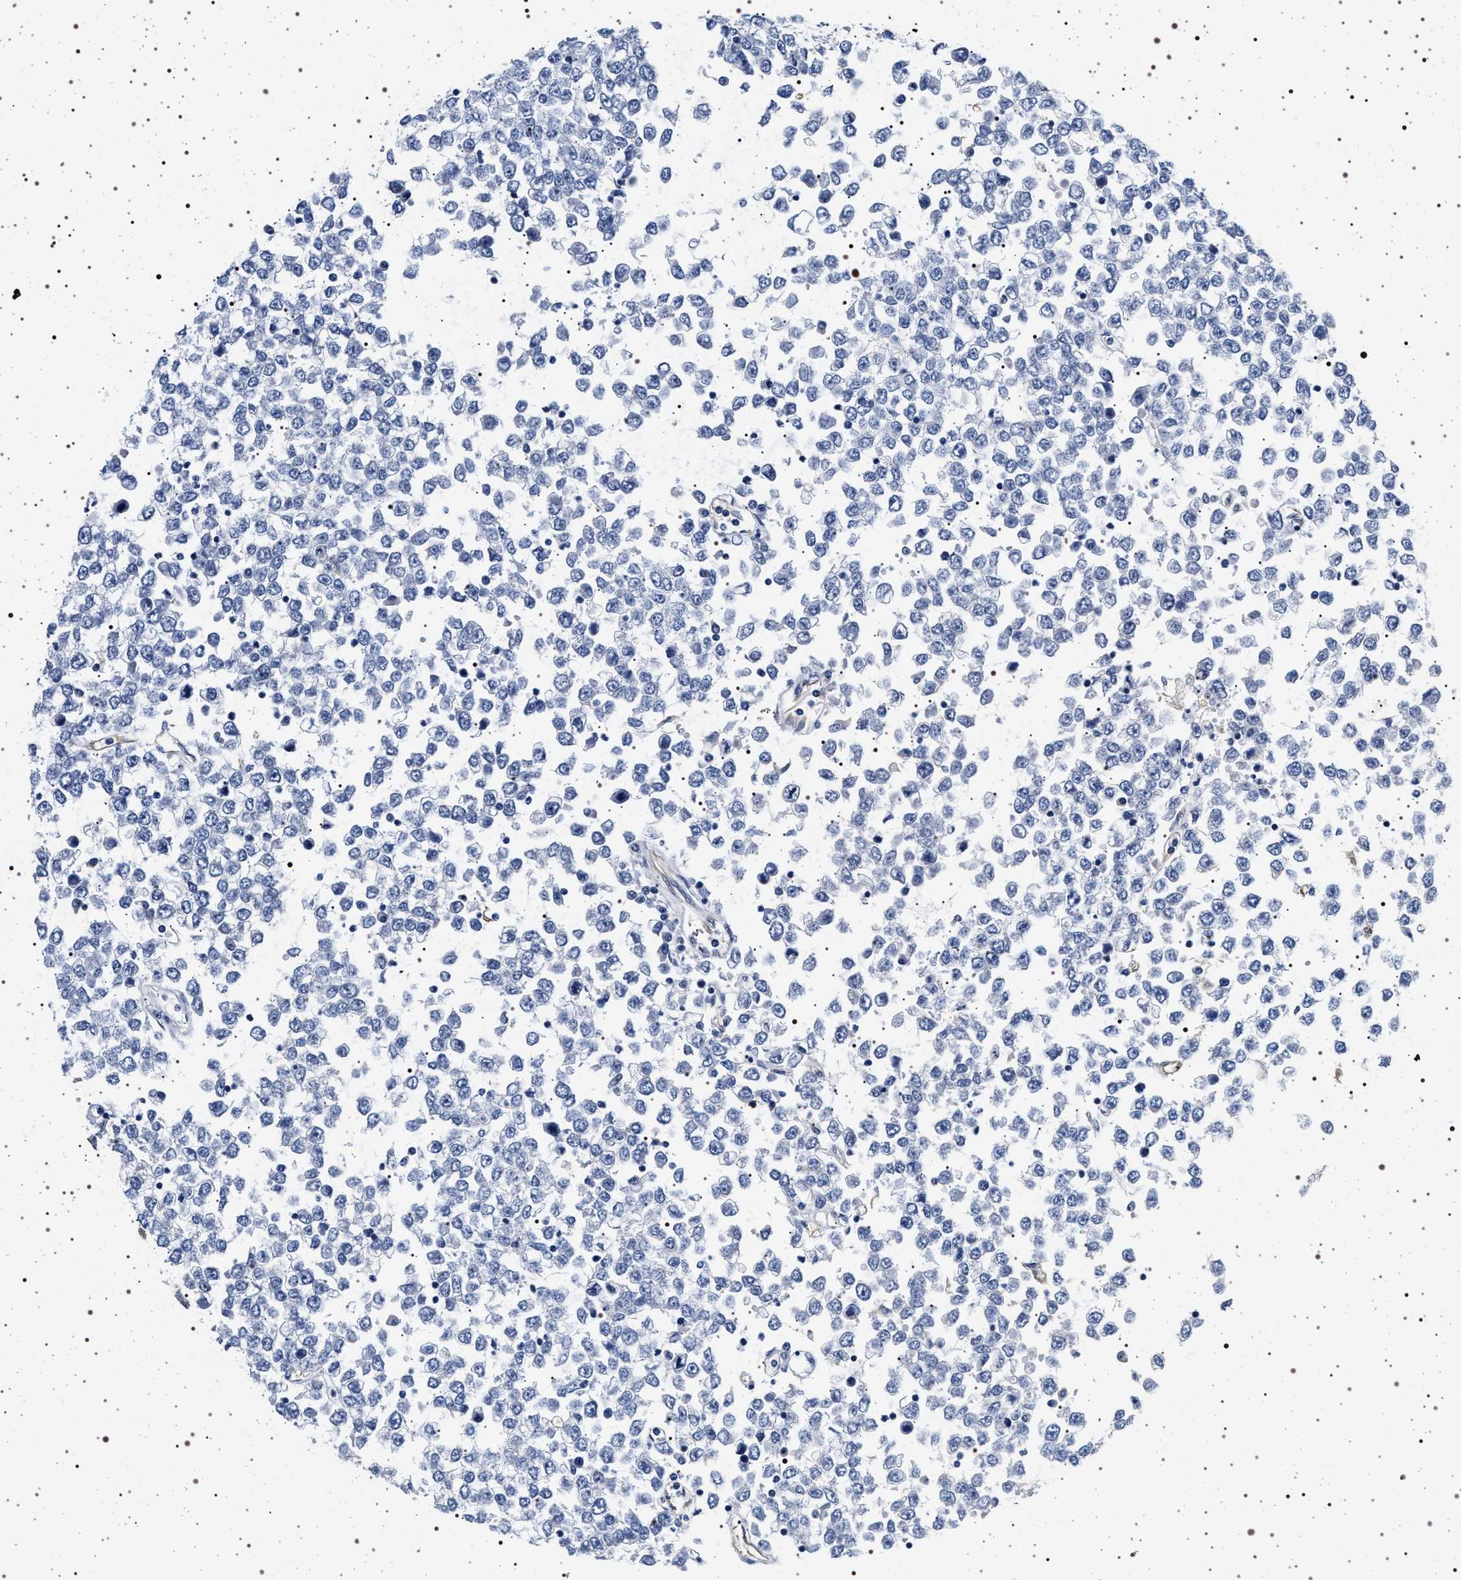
{"staining": {"intensity": "negative", "quantity": "none", "location": "none"}, "tissue": "testis cancer", "cell_type": "Tumor cells", "image_type": "cancer", "snomed": [{"axis": "morphology", "description": "Seminoma, NOS"}, {"axis": "topography", "description": "Testis"}], "caption": "The IHC micrograph has no significant positivity in tumor cells of seminoma (testis) tissue. (DAB immunohistochemistry (IHC) with hematoxylin counter stain).", "gene": "HSD17B1", "patient": {"sex": "male", "age": 65}}